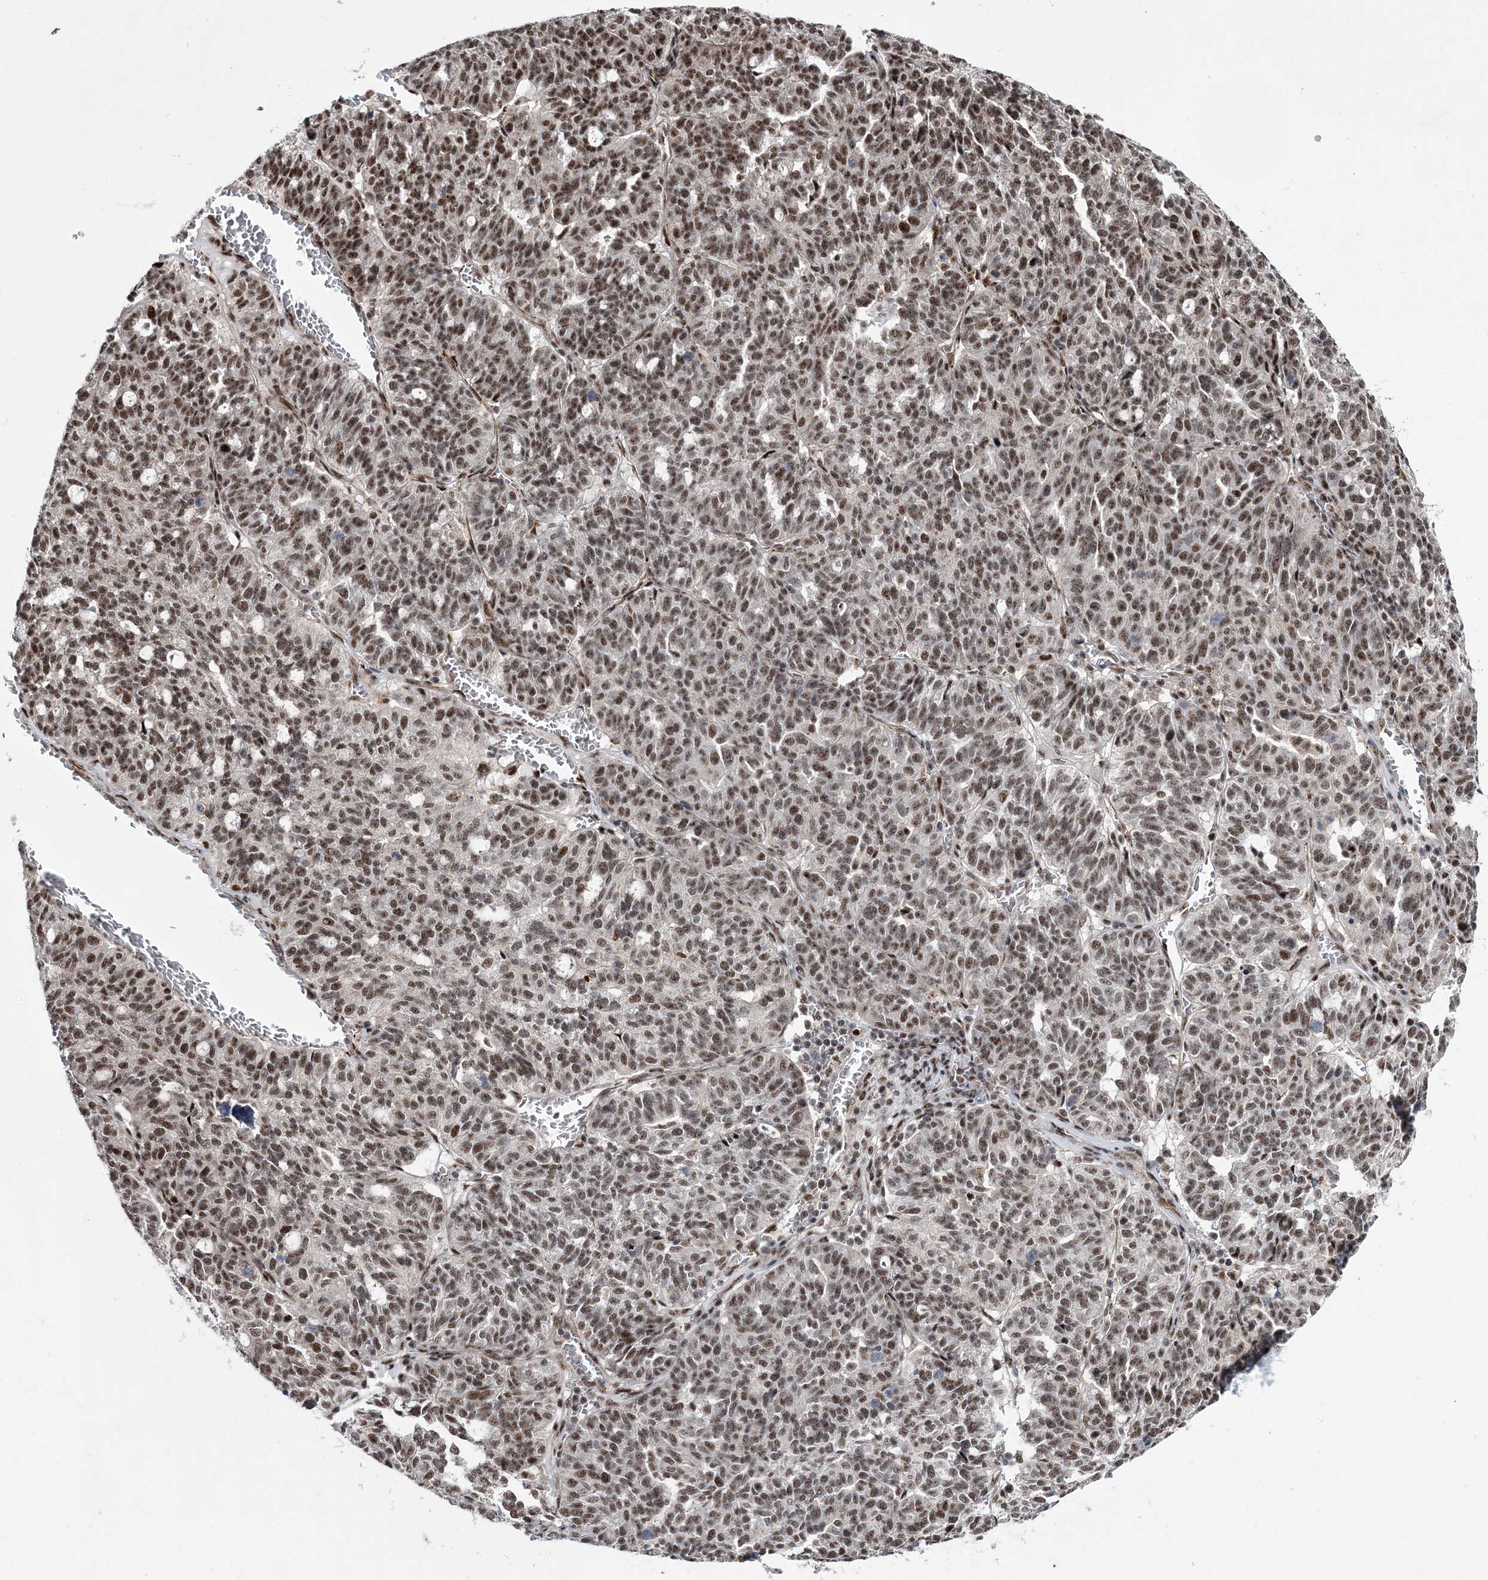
{"staining": {"intensity": "moderate", "quantity": ">75%", "location": "nuclear"}, "tissue": "ovarian cancer", "cell_type": "Tumor cells", "image_type": "cancer", "snomed": [{"axis": "morphology", "description": "Cystadenocarcinoma, serous, NOS"}, {"axis": "topography", "description": "Ovary"}], "caption": "Protein staining exhibits moderate nuclear staining in approximately >75% of tumor cells in ovarian cancer (serous cystadenocarcinoma).", "gene": "TATDN2", "patient": {"sex": "female", "age": 59}}